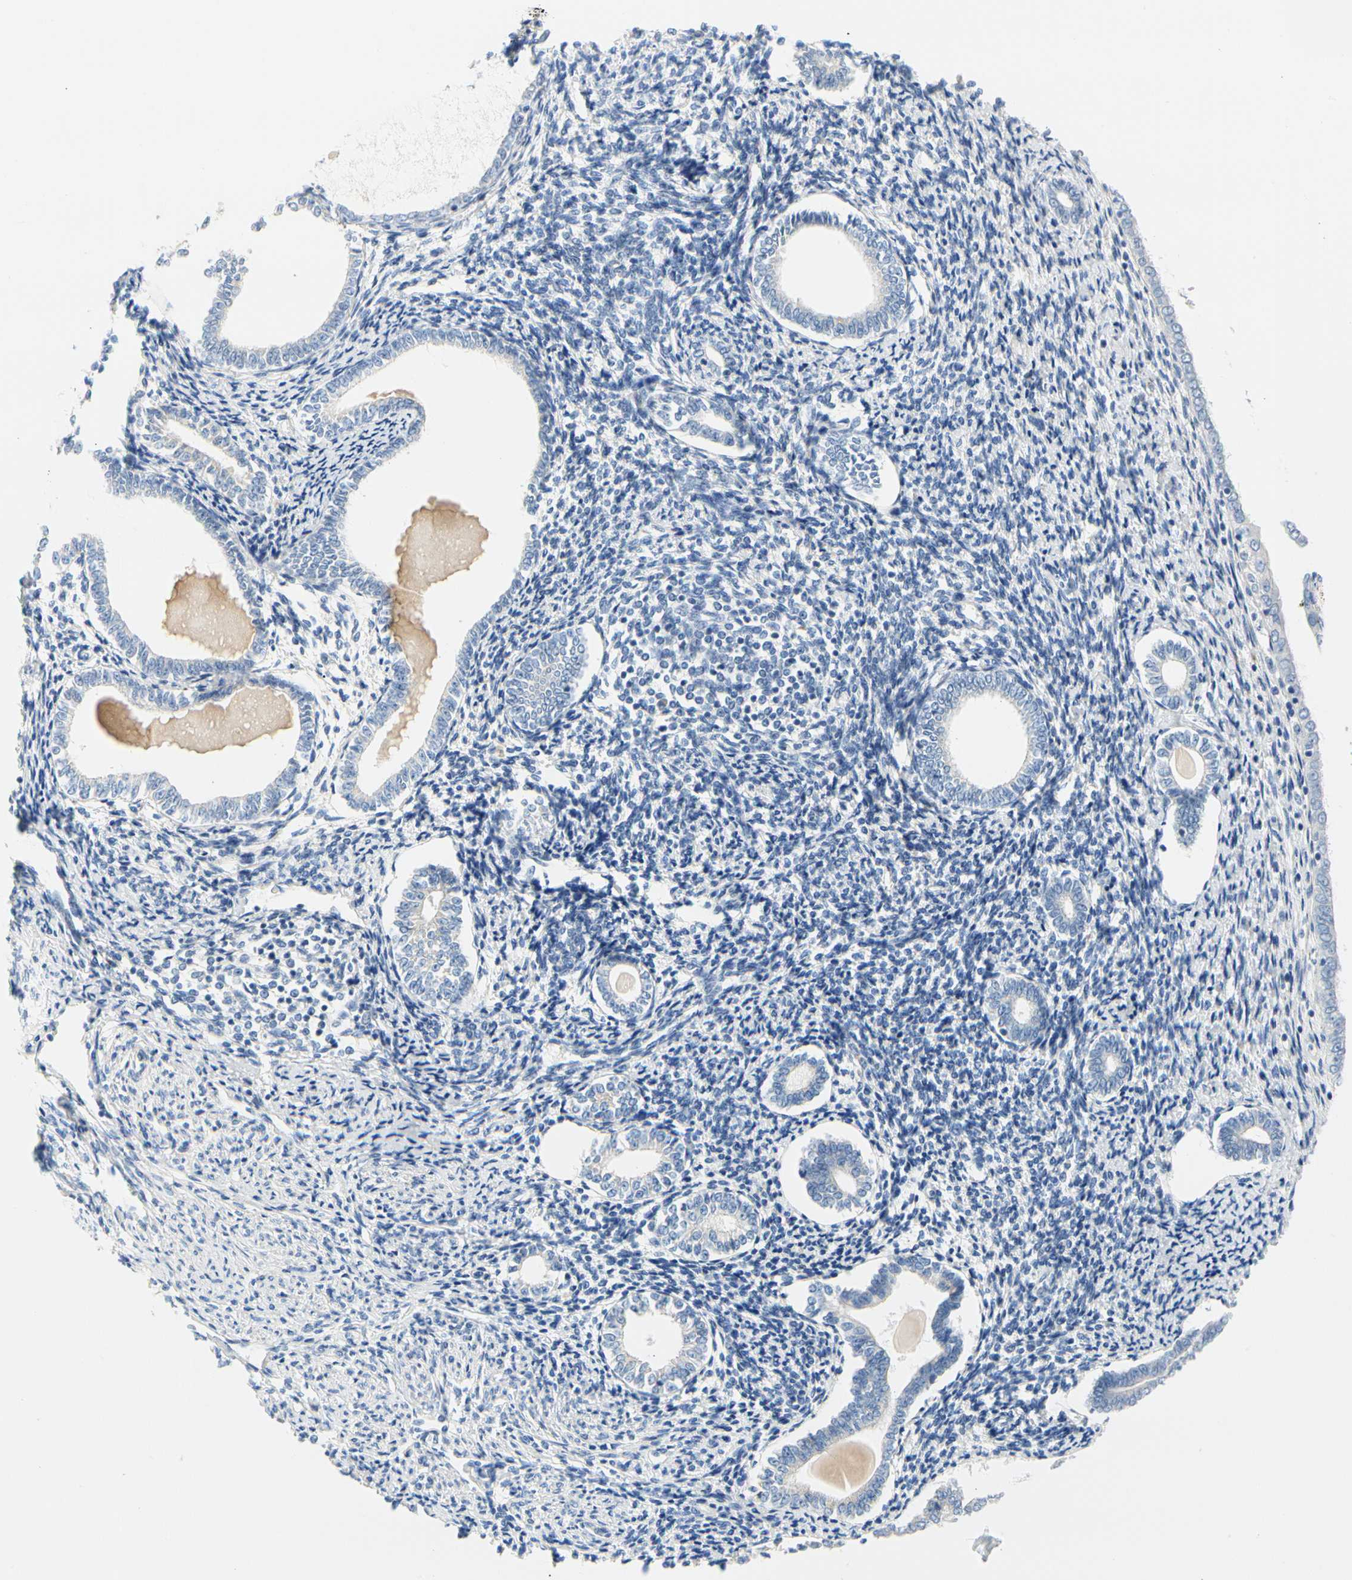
{"staining": {"intensity": "weak", "quantity": "<25%", "location": "cytoplasmic/membranous"}, "tissue": "endometrium", "cell_type": "Cells in endometrial stroma", "image_type": "normal", "snomed": [{"axis": "morphology", "description": "Normal tissue, NOS"}, {"axis": "topography", "description": "Endometrium"}], "caption": "High magnification brightfield microscopy of normal endometrium stained with DAB (3,3'-diaminobenzidine) (brown) and counterstained with hematoxylin (blue): cells in endometrial stroma show no significant positivity. Brightfield microscopy of IHC stained with DAB (3,3'-diaminobenzidine) (brown) and hematoxylin (blue), captured at high magnification.", "gene": "ZNF236", "patient": {"sex": "female", "age": 71}}